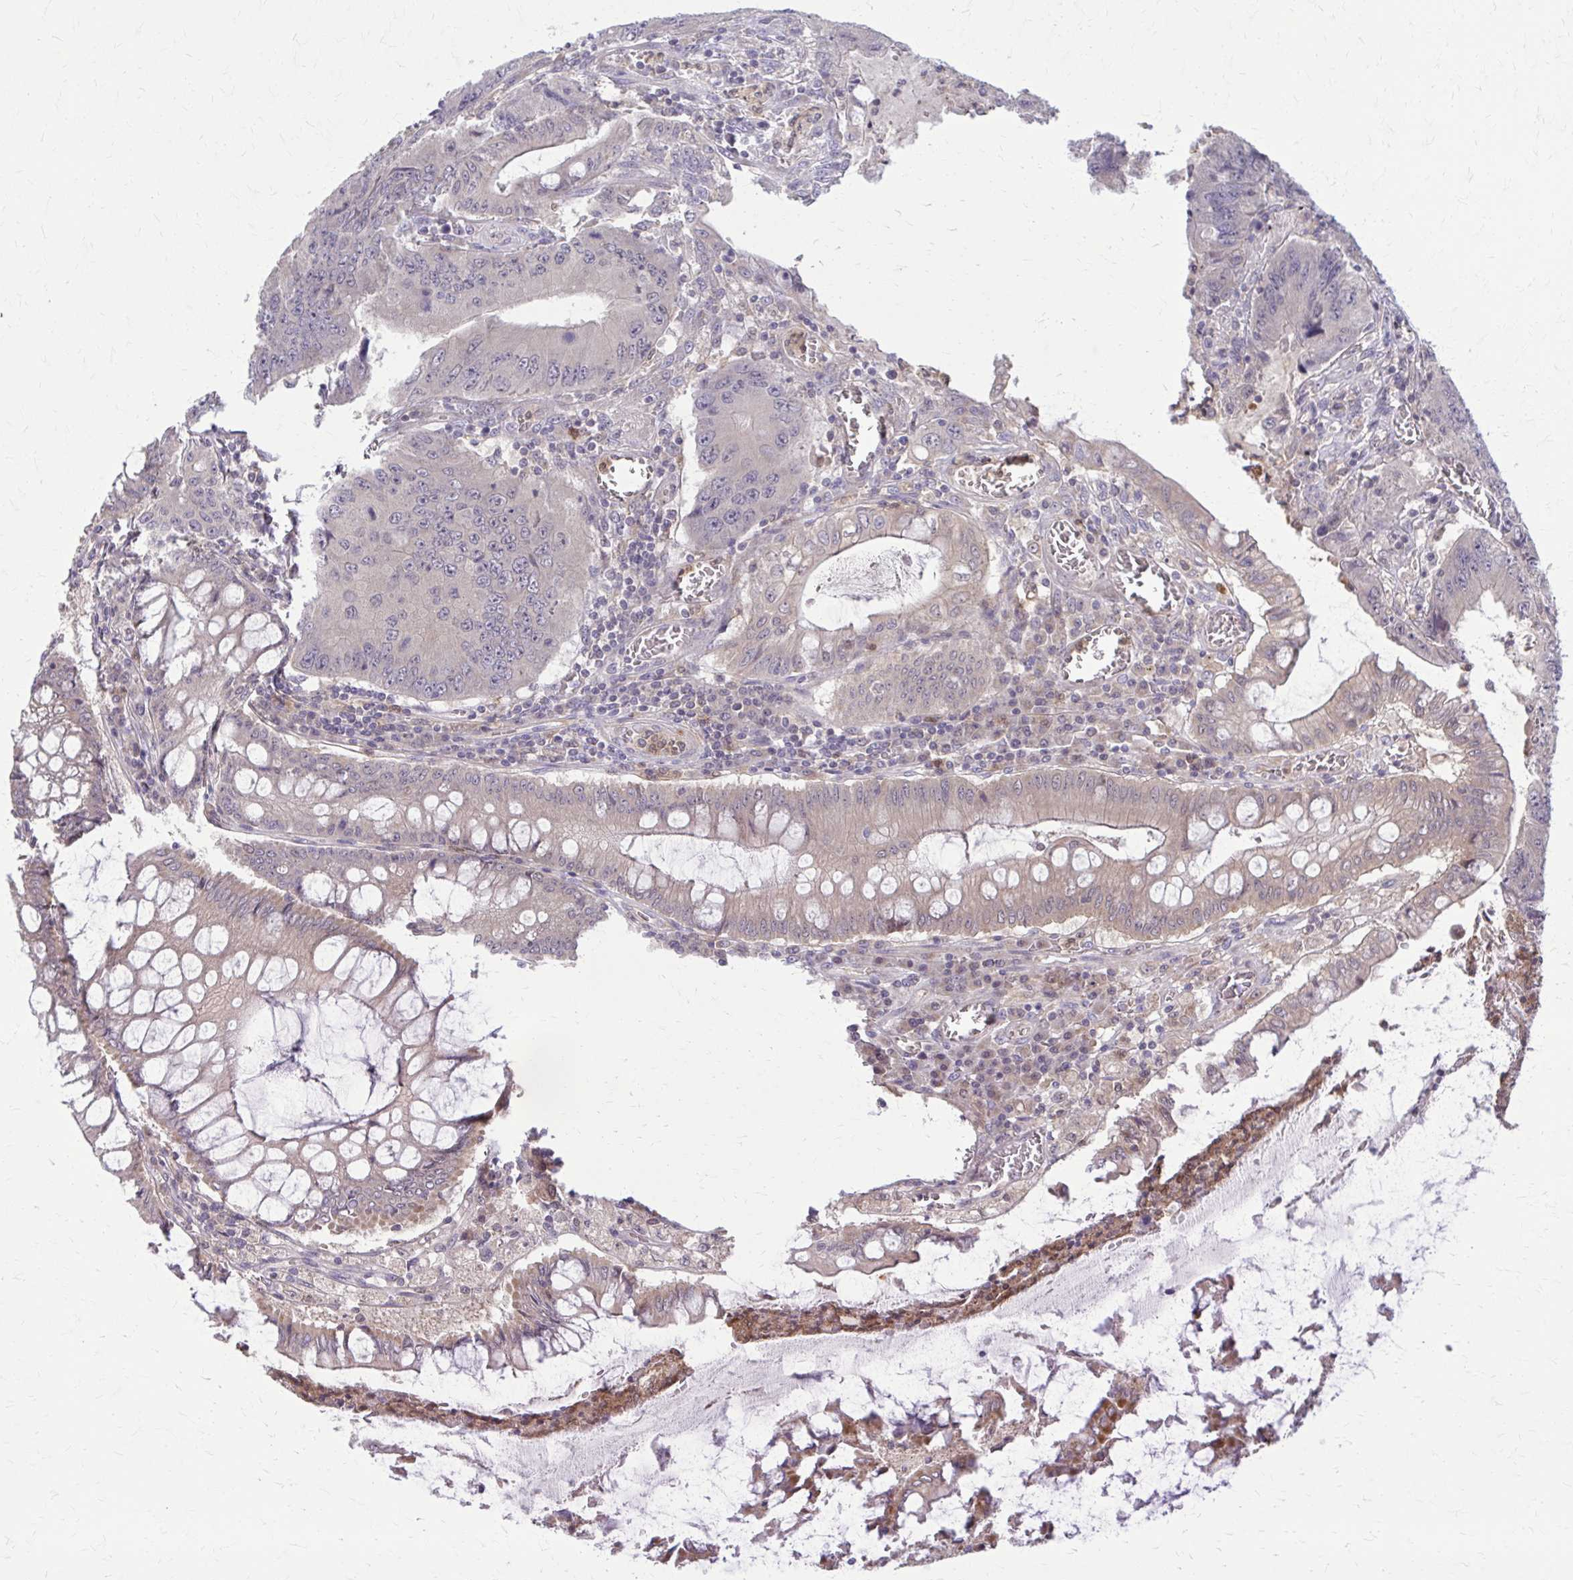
{"staining": {"intensity": "negative", "quantity": "none", "location": "none"}, "tissue": "colorectal cancer", "cell_type": "Tumor cells", "image_type": "cancer", "snomed": [{"axis": "morphology", "description": "Adenocarcinoma, NOS"}, {"axis": "topography", "description": "Colon"}], "caption": "IHC of human colorectal adenocarcinoma shows no positivity in tumor cells. (DAB (3,3'-diaminobenzidine) immunohistochemistry (IHC), high magnification).", "gene": "NRBF2", "patient": {"sex": "male", "age": 53}}